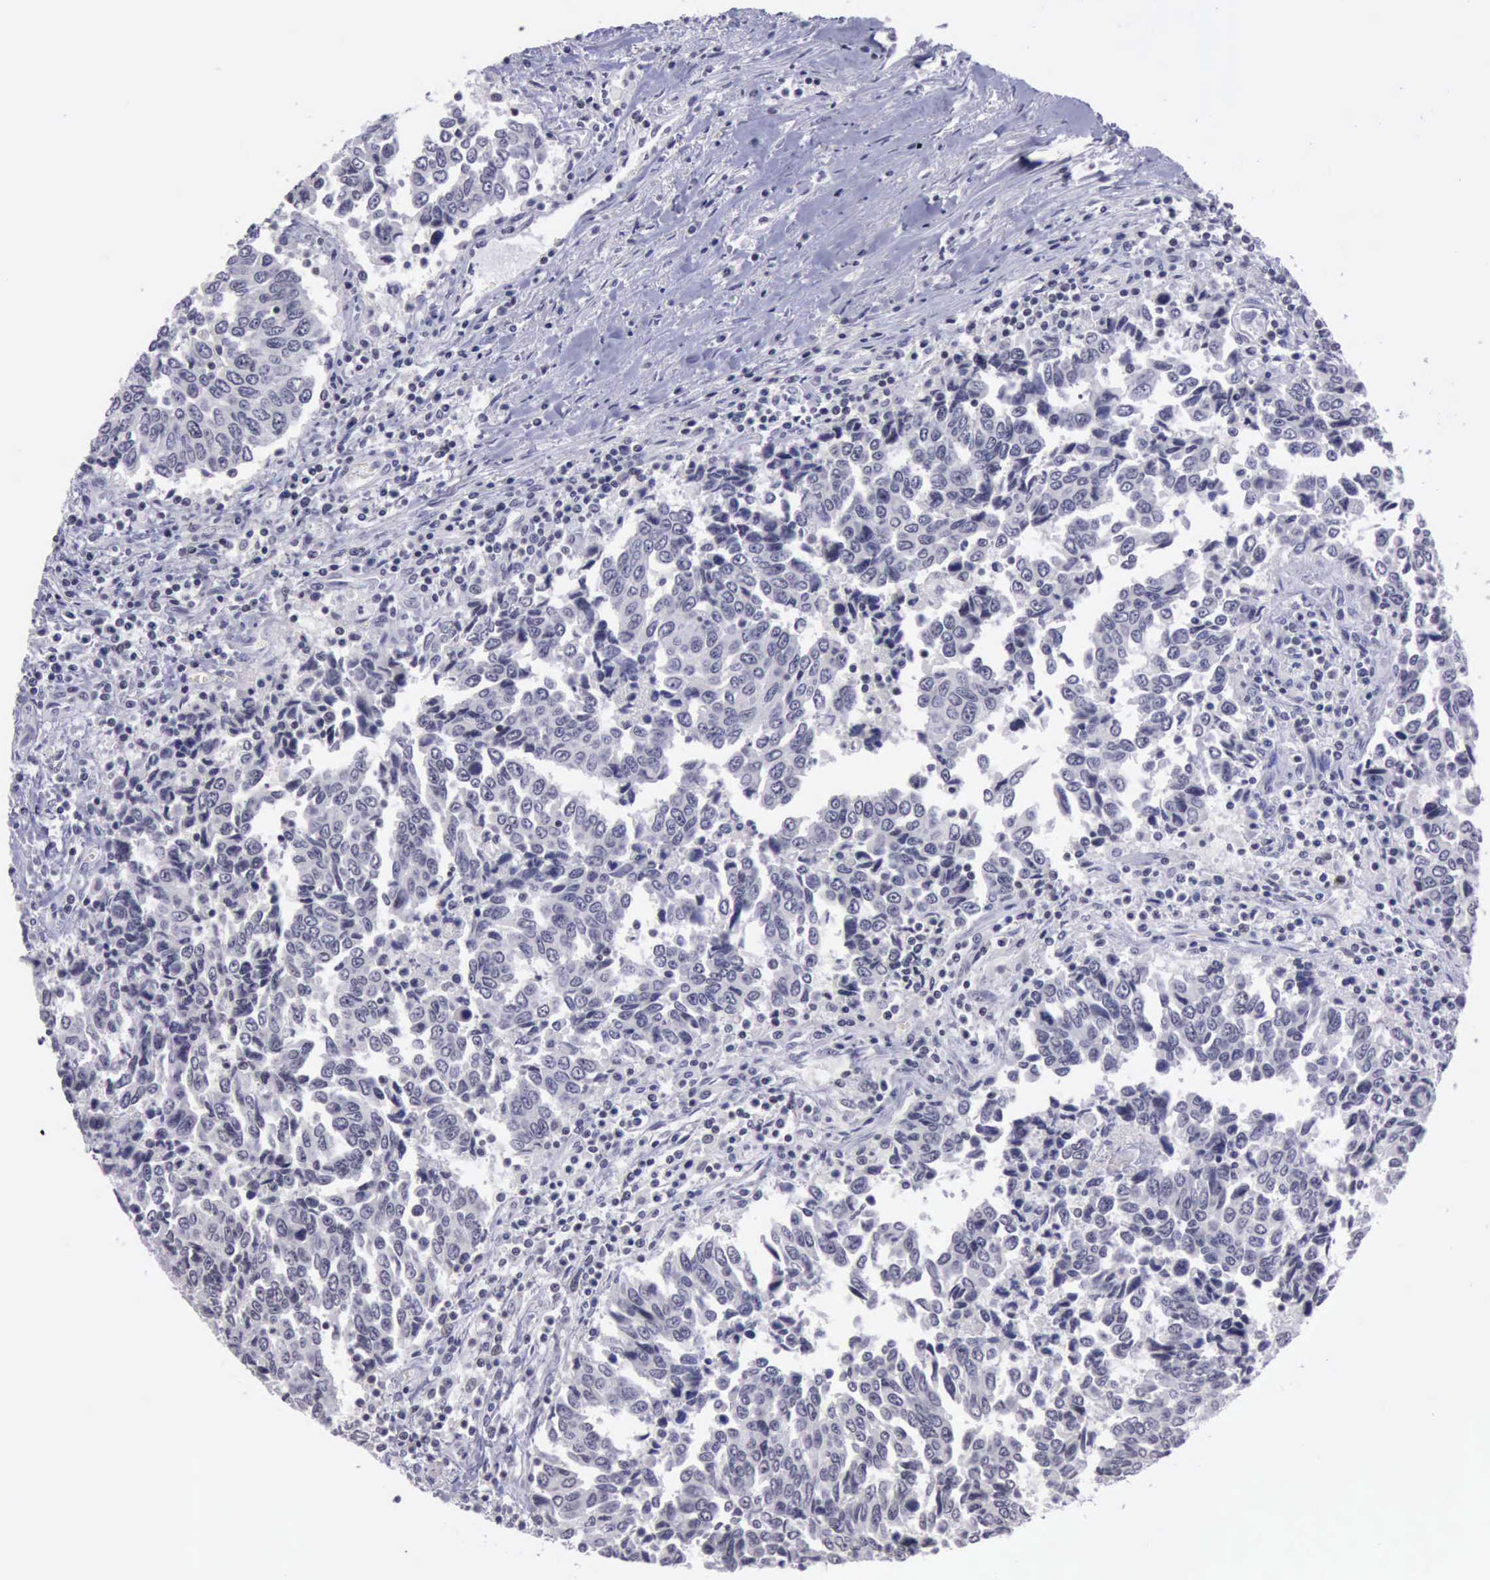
{"staining": {"intensity": "negative", "quantity": "none", "location": "none"}, "tissue": "urothelial cancer", "cell_type": "Tumor cells", "image_type": "cancer", "snomed": [{"axis": "morphology", "description": "Urothelial carcinoma, High grade"}, {"axis": "topography", "description": "Urinary bladder"}], "caption": "This is an immunohistochemistry photomicrograph of human high-grade urothelial carcinoma. There is no expression in tumor cells.", "gene": "YY1", "patient": {"sex": "male", "age": 86}}